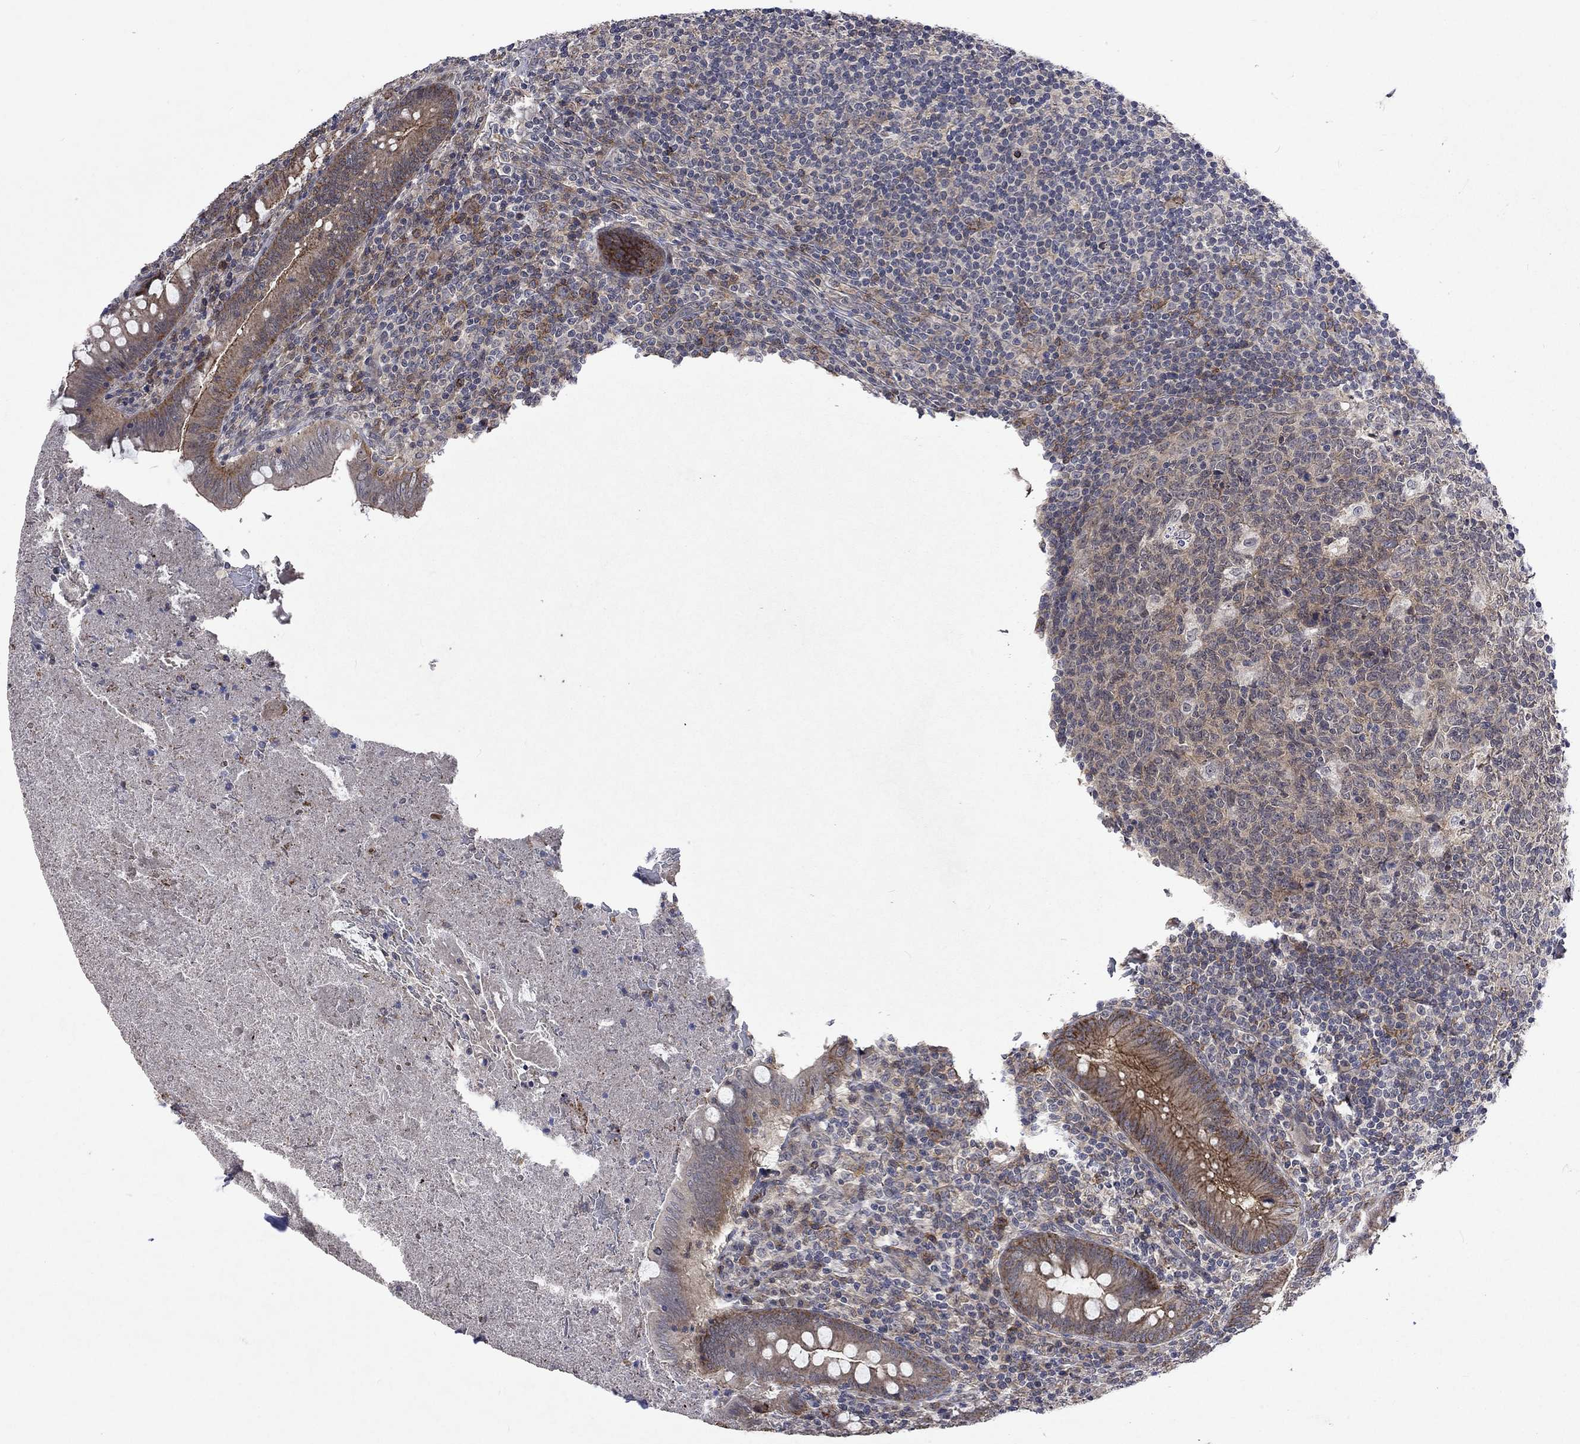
{"staining": {"intensity": "moderate", "quantity": "<25%", "location": "cytoplasmic/membranous"}, "tissue": "appendix", "cell_type": "Glandular cells", "image_type": "normal", "snomed": [{"axis": "morphology", "description": "Normal tissue, NOS"}, {"axis": "topography", "description": "Appendix"}], "caption": "Moderate cytoplasmic/membranous protein staining is appreciated in about <25% of glandular cells in appendix. The staining is performed using DAB brown chromogen to label protein expression. The nuclei are counter-stained blue using hematoxylin.", "gene": "PPP1R9A", "patient": {"sex": "male", "age": 47}}